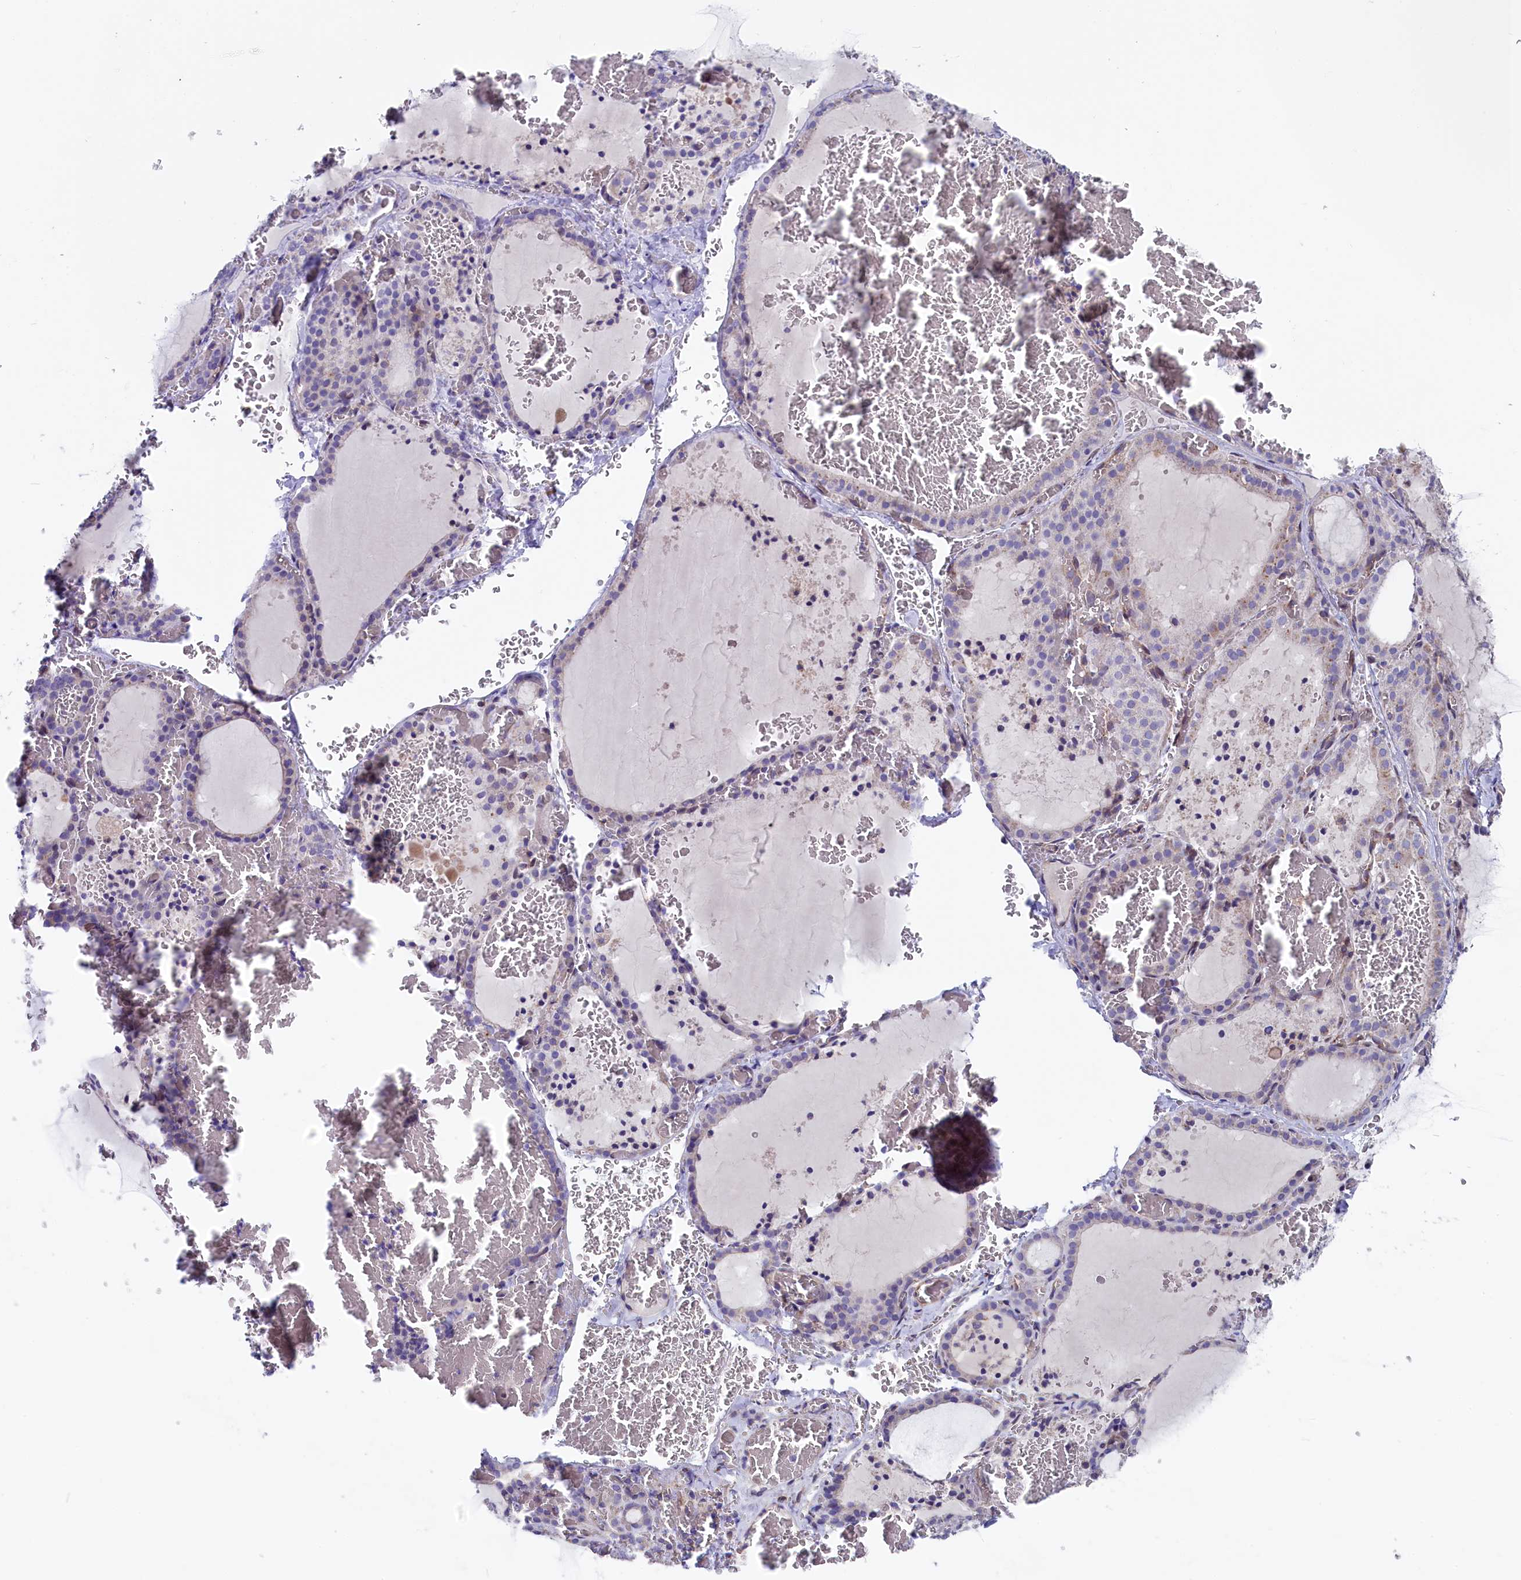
{"staining": {"intensity": "weak", "quantity": "<25%", "location": "cytoplasmic/membranous"}, "tissue": "thyroid gland", "cell_type": "Glandular cells", "image_type": "normal", "snomed": [{"axis": "morphology", "description": "Normal tissue, NOS"}, {"axis": "topography", "description": "Thyroid gland"}], "caption": "Immunohistochemistry image of benign thyroid gland: thyroid gland stained with DAB reveals no significant protein positivity in glandular cells. (IHC, brightfield microscopy, high magnification).", "gene": "GPR108", "patient": {"sex": "female", "age": 39}}